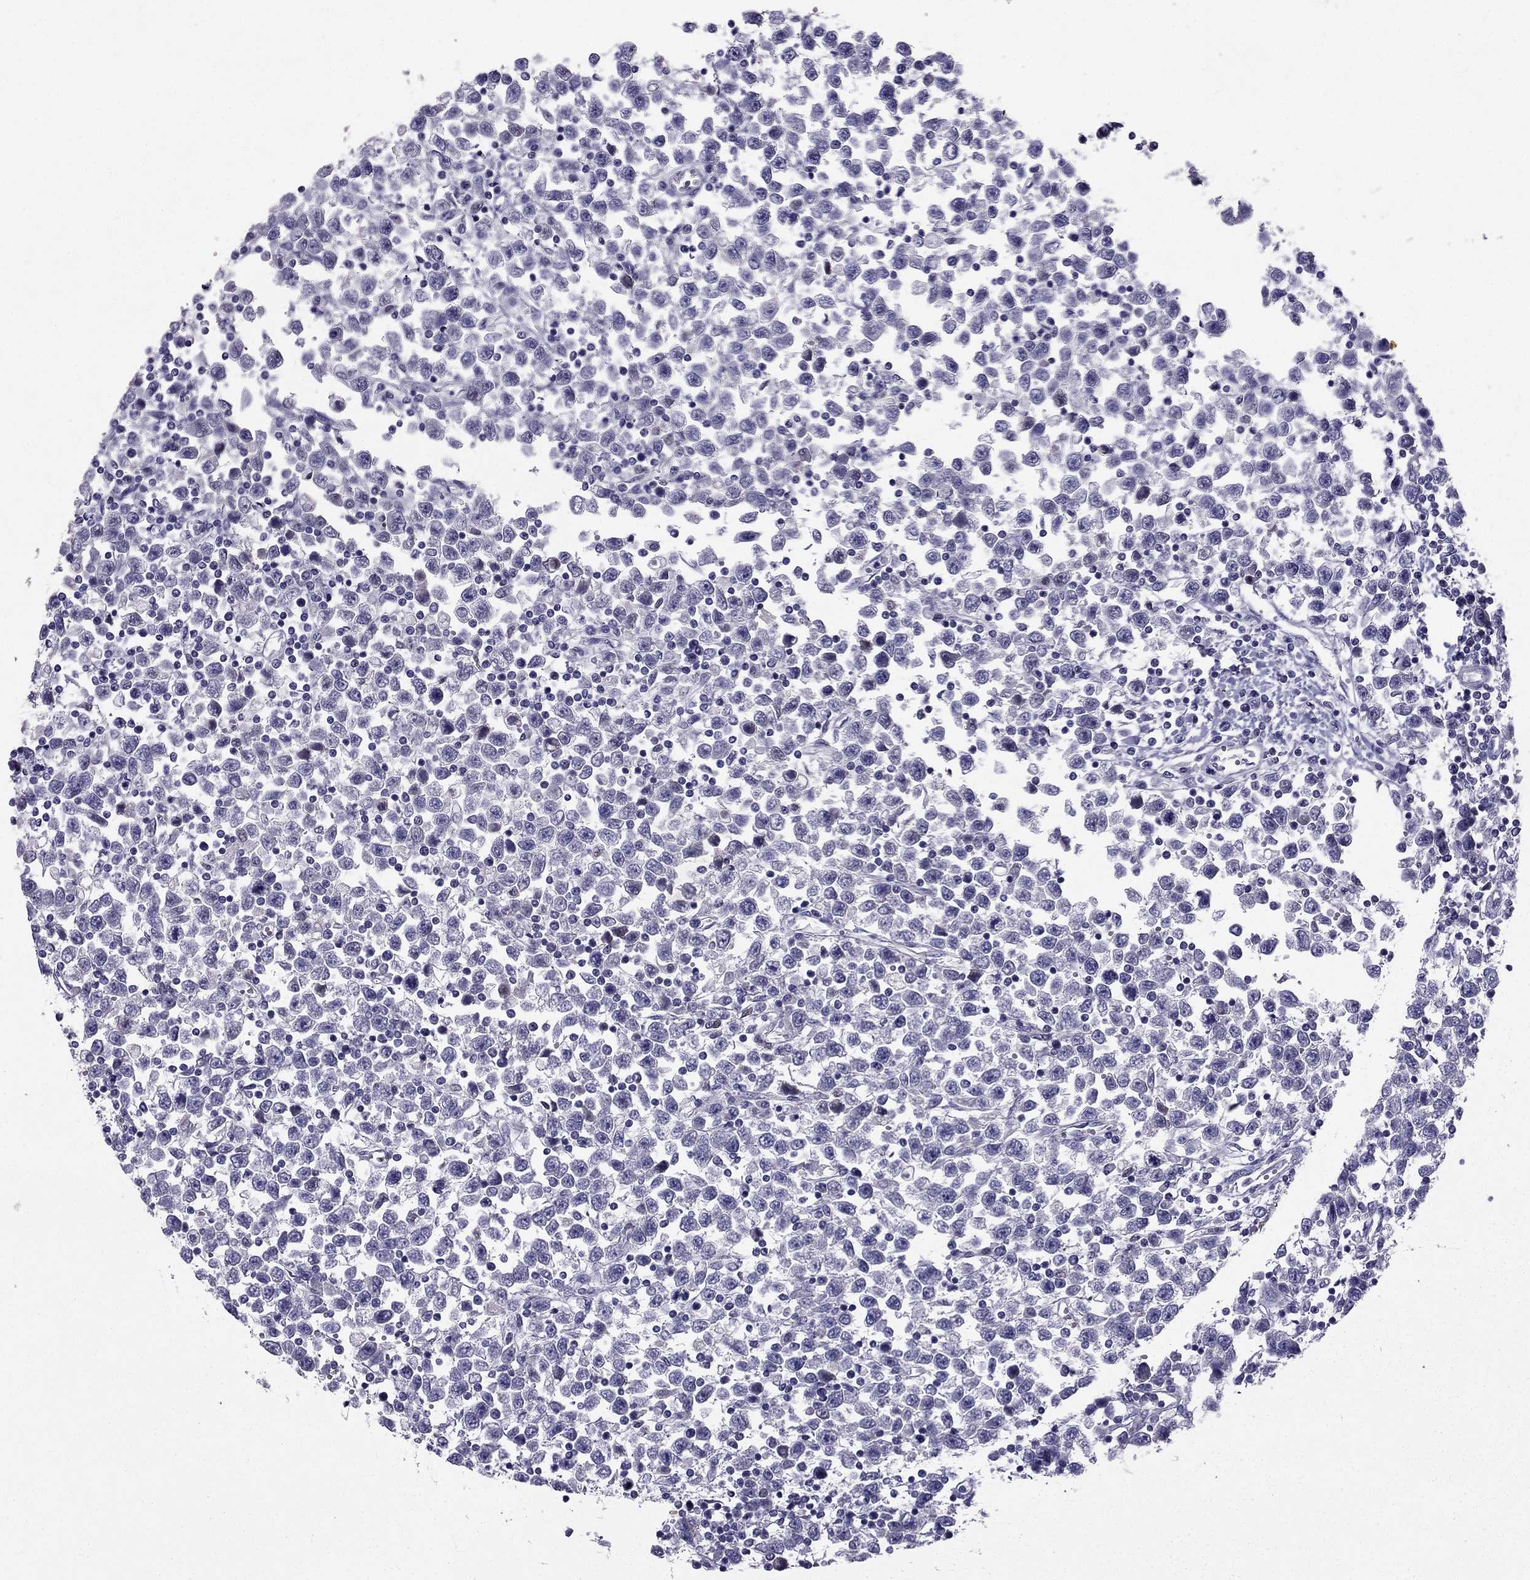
{"staining": {"intensity": "negative", "quantity": "none", "location": "none"}, "tissue": "testis cancer", "cell_type": "Tumor cells", "image_type": "cancer", "snomed": [{"axis": "morphology", "description": "Seminoma, NOS"}, {"axis": "topography", "description": "Testis"}], "caption": "A photomicrograph of human testis seminoma is negative for staining in tumor cells.", "gene": "SYT5", "patient": {"sex": "male", "age": 34}}